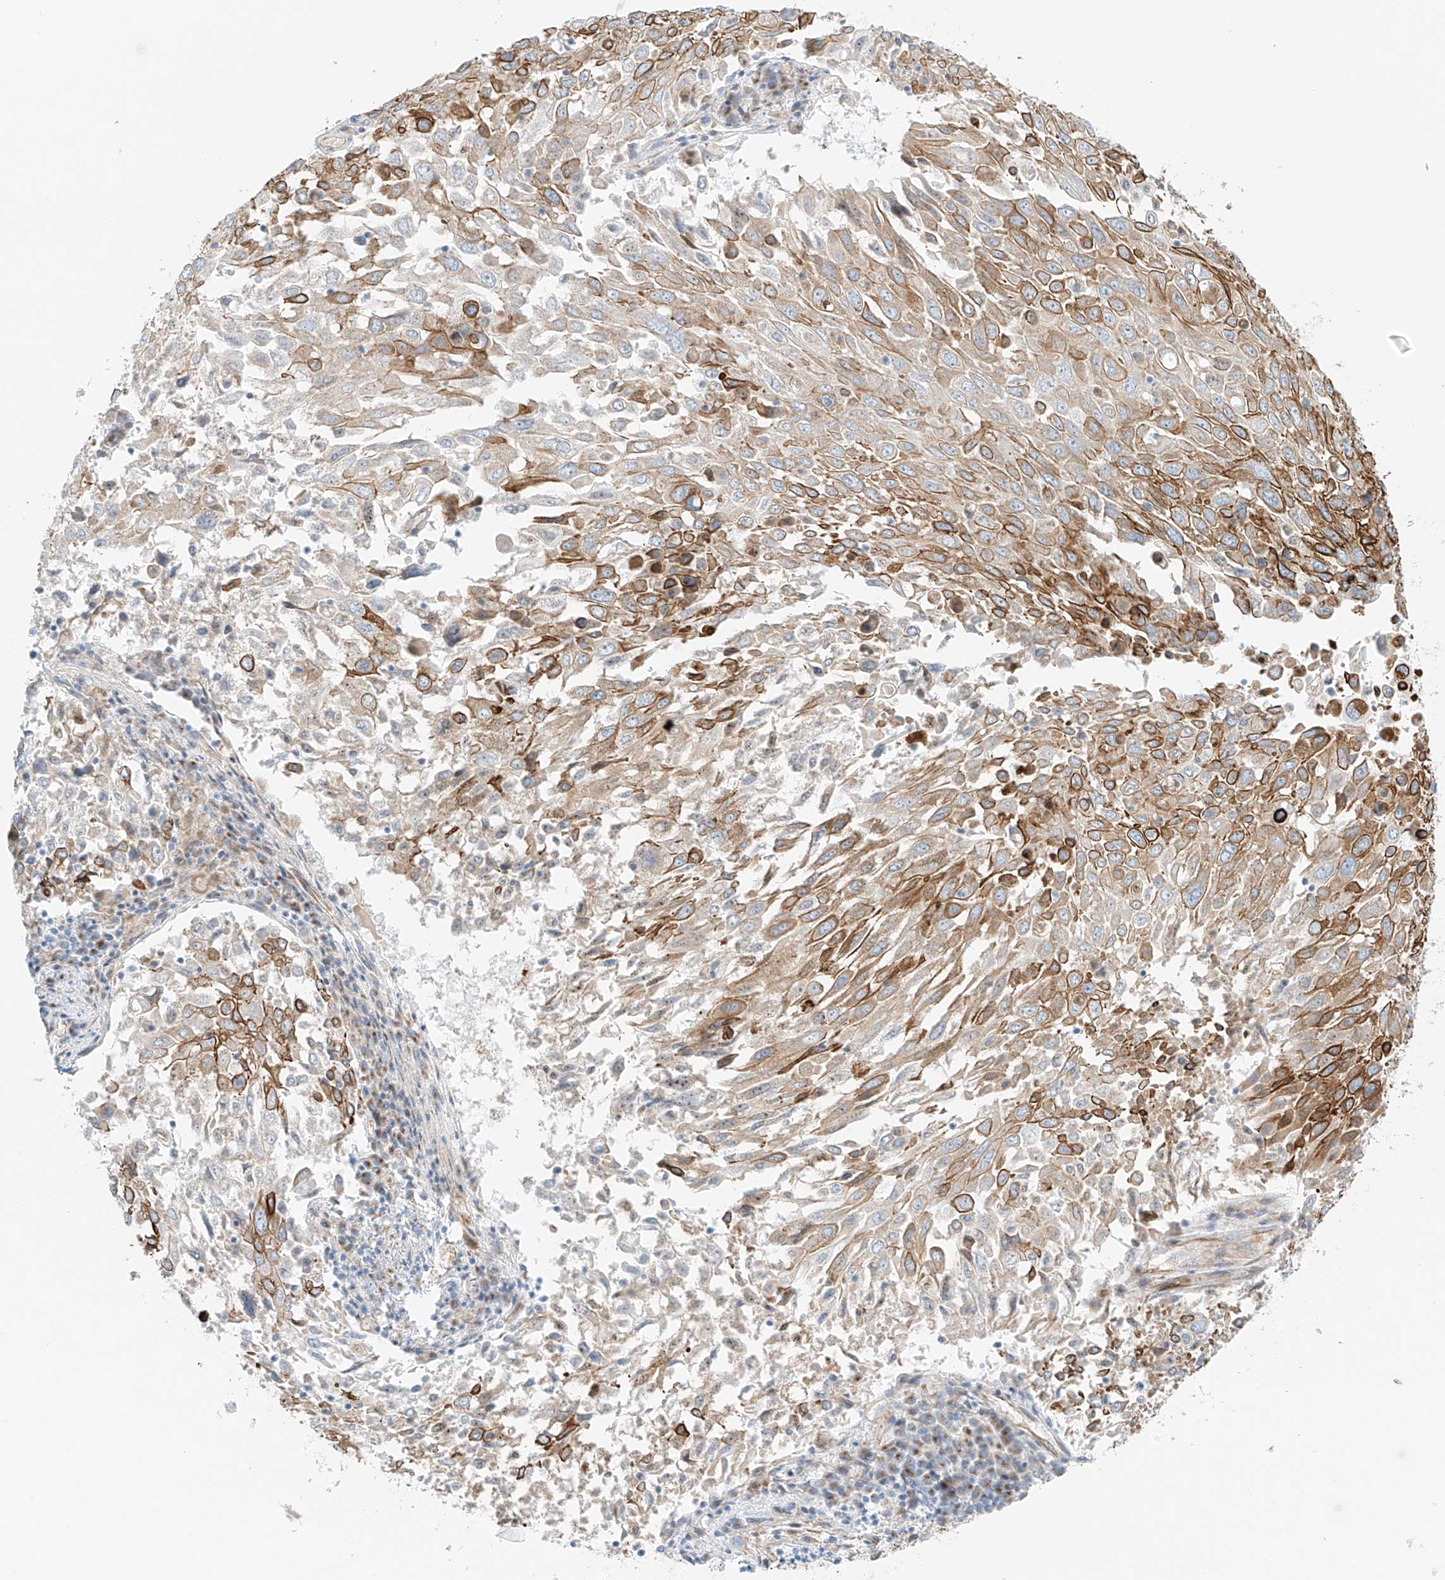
{"staining": {"intensity": "strong", "quantity": "25%-75%", "location": "cytoplasmic/membranous"}, "tissue": "lung cancer", "cell_type": "Tumor cells", "image_type": "cancer", "snomed": [{"axis": "morphology", "description": "Squamous cell carcinoma, NOS"}, {"axis": "topography", "description": "Lung"}], "caption": "Immunohistochemistry of squamous cell carcinoma (lung) demonstrates high levels of strong cytoplasmic/membranous positivity in approximately 25%-75% of tumor cells. Nuclei are stained in blue.", "gene": "EIPR1", "patient": {"sex": "male", "age": 65}}